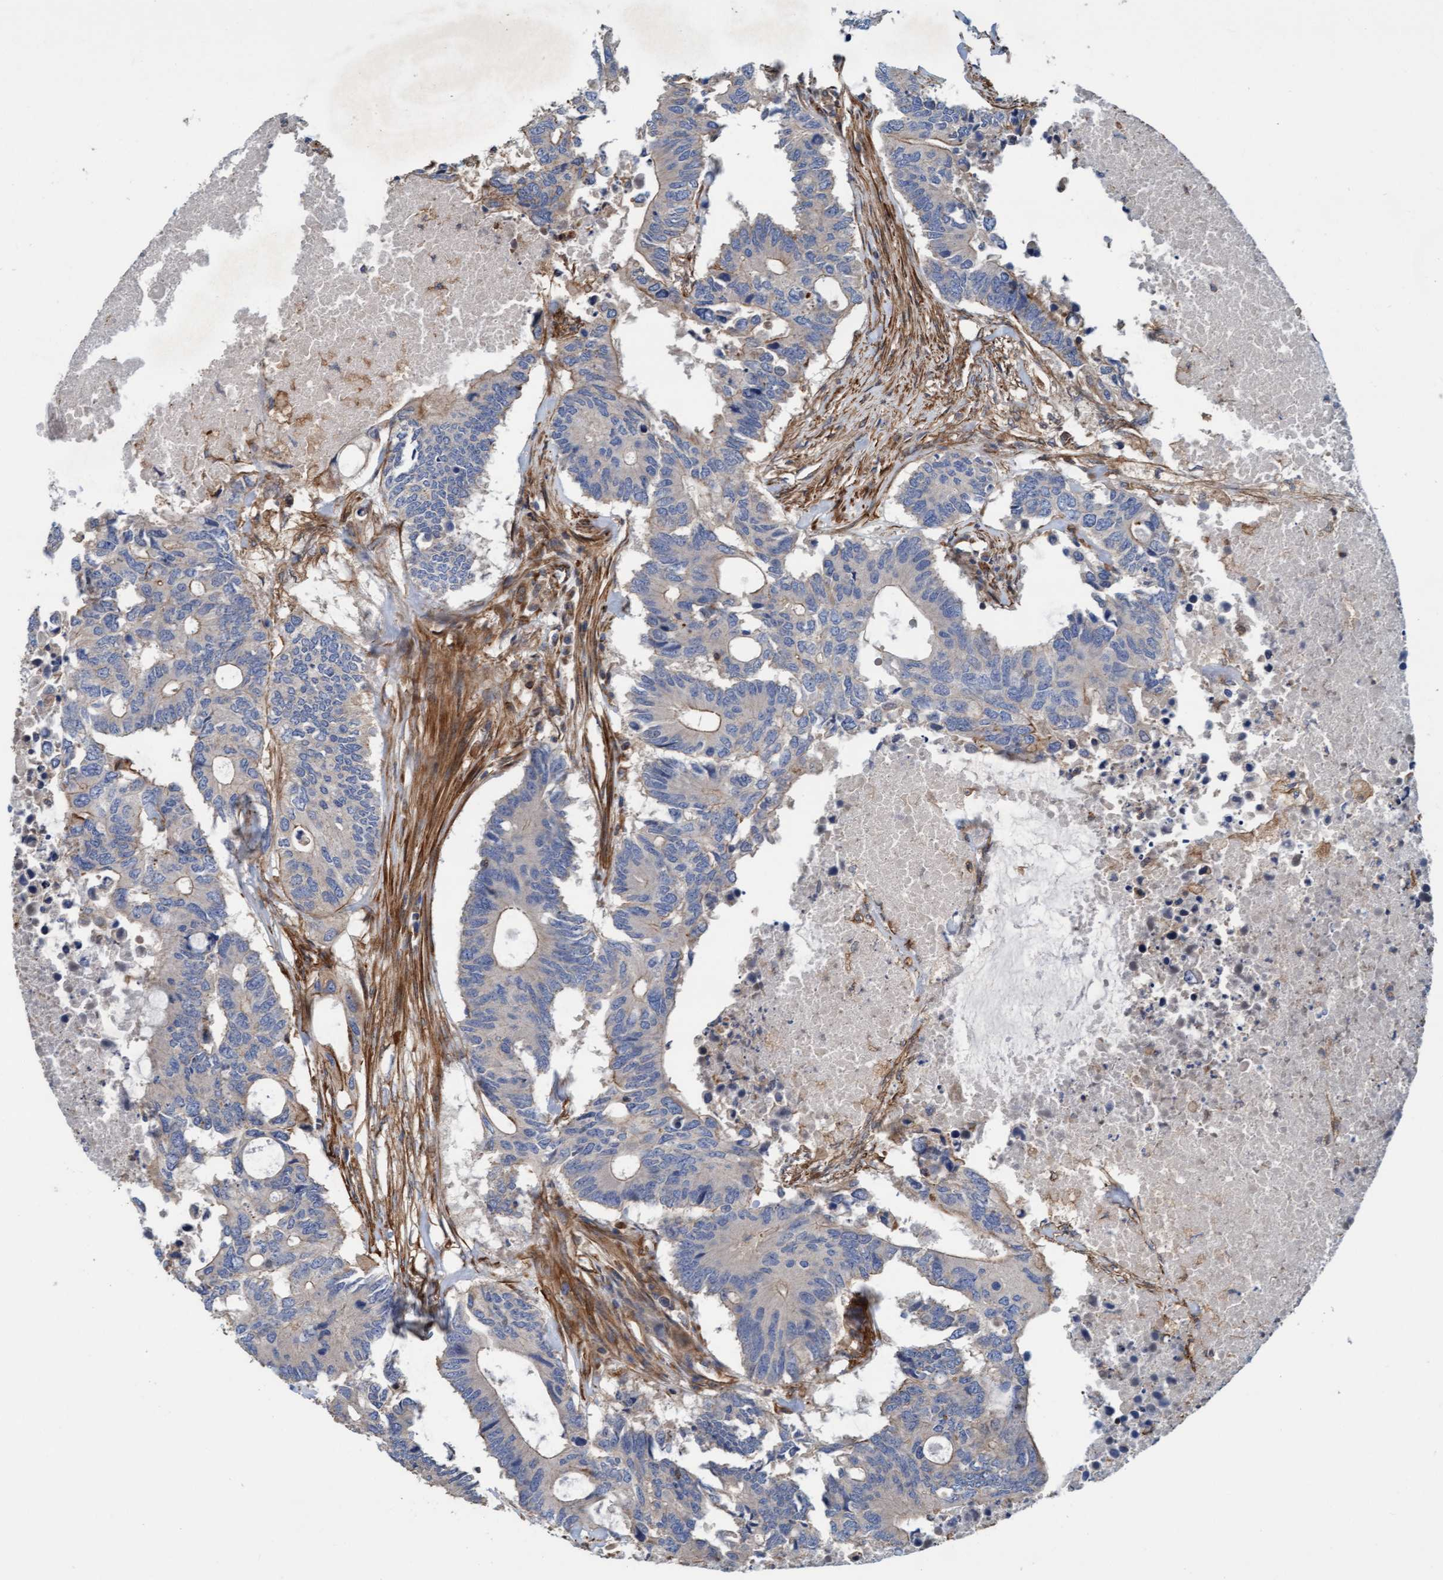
{"staining": {"intensity": "moderate", "quantity": "<25%", "location": "cytoplasmic/membranous"}, "tissue": "colorectal cancer", "cell_type": "Tumor cells", "image_type": "cancer", "snomed": [{"axis": "morphology", "description": "Adenocarcinoma, NOS"}, {"axis": "topography", "description": "Colon"}], "caption": "Human colorectal adenocarcinoma stained for a protein (brown) exhibits moderate cytoplasmic/membranous positive expression in about <25% of tumor cells.", "gene": "STXBP4", "patient": {"sex": "male", "age": 71}}